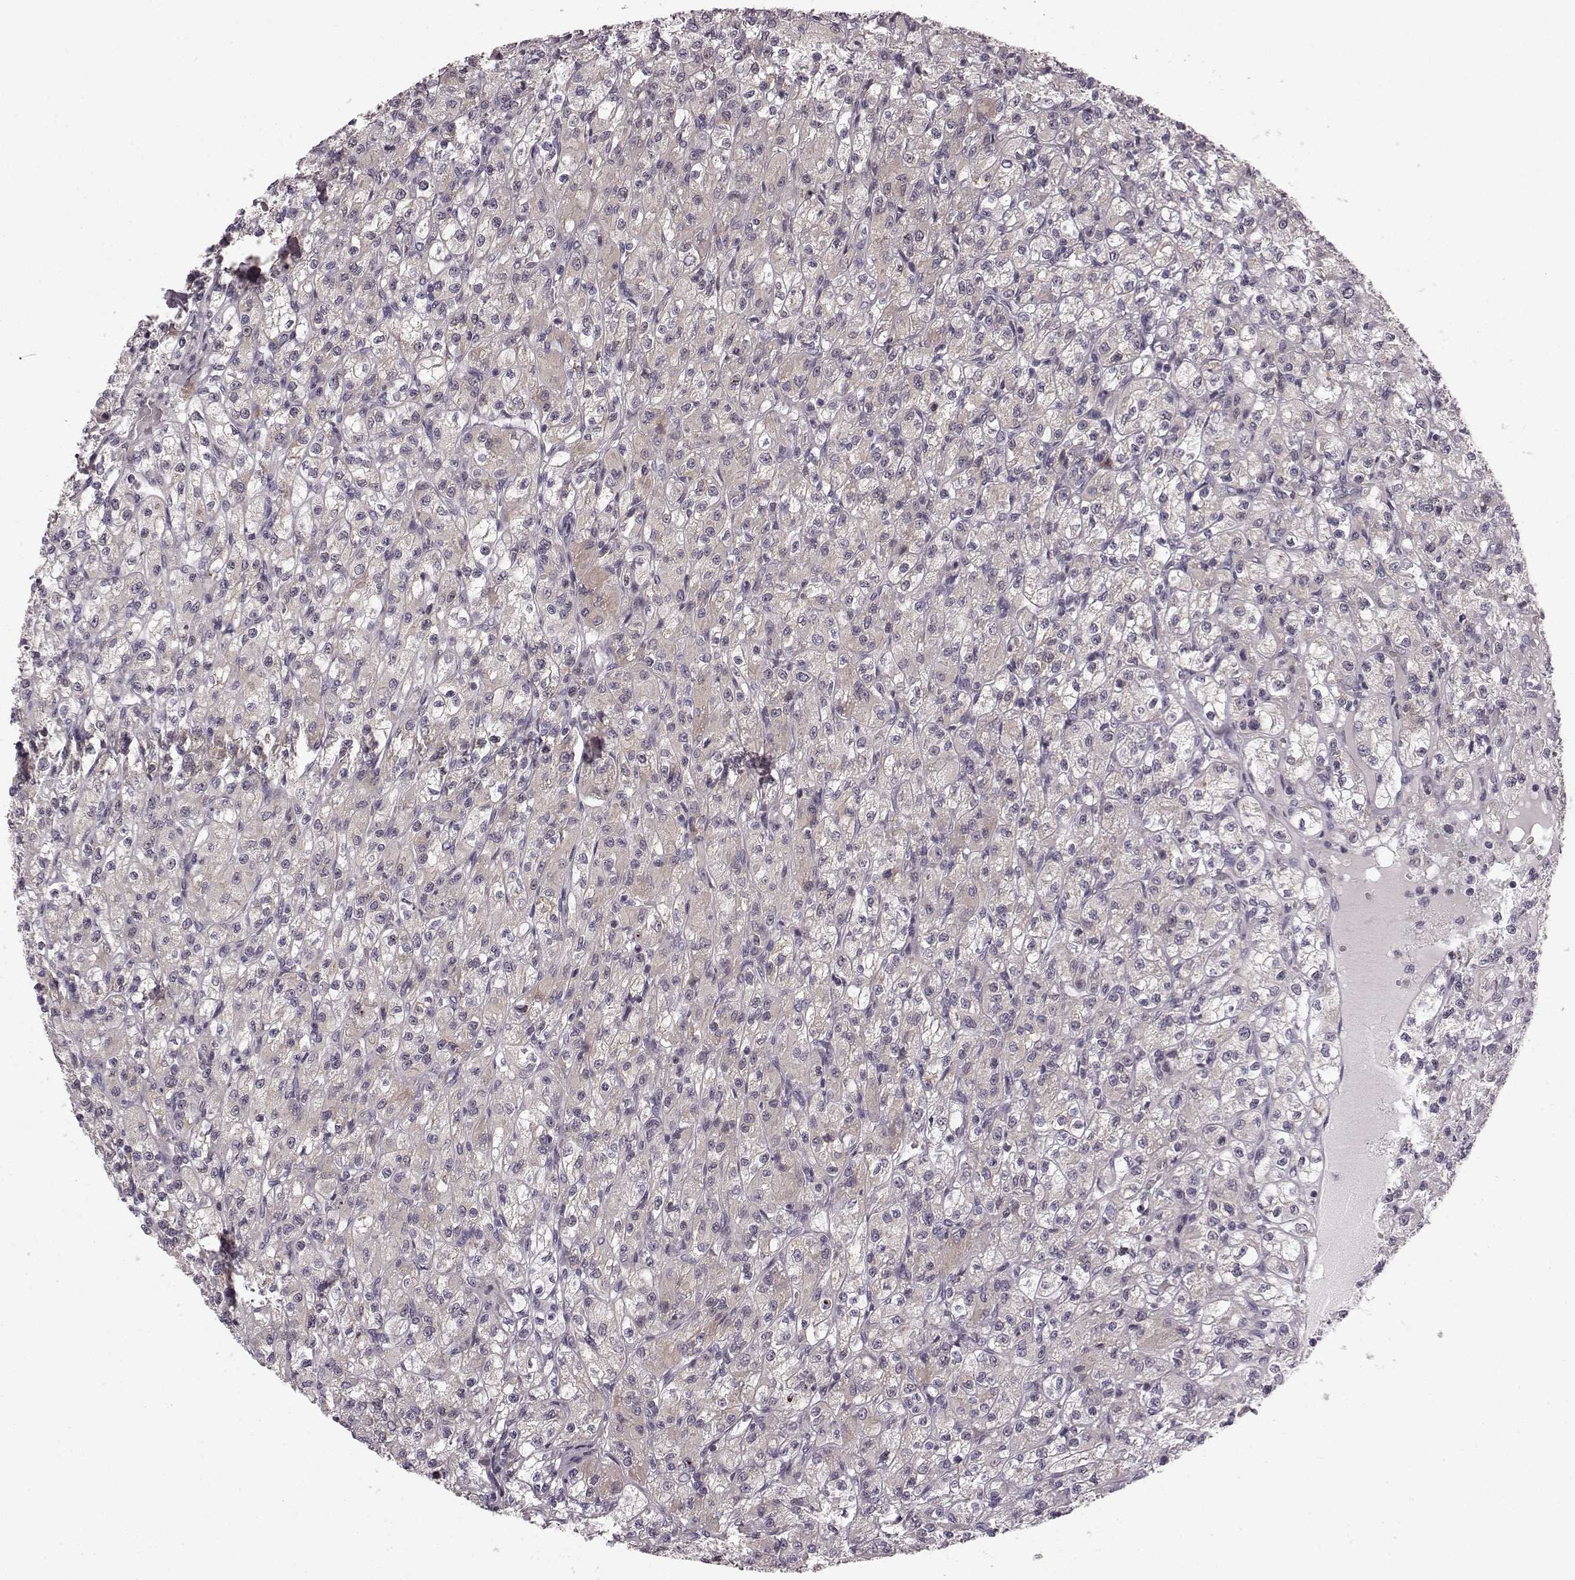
{"staining": {"intensity": "weak", "quantity": "<25%", "location": "cytoplasmic/membranous"}, "tissue": "renal cancer", "cell_type": "Tumor cells", "image_type": "cancer", "snomed": [{"axis": "morphology", "description": "Adenocarcinoma, NOS"}, {"axis": "topography", "description": "Kidney"}], "caption": "This photomicrograph is of adenocarcinoma (renal) stained with immunohistochemistry to label a protein in brown with the nuclei are counter-stained blue. There is no expression in tumor cells.", "gene": "FAM234B", "patient": {"sex": "female", "age": 70}}